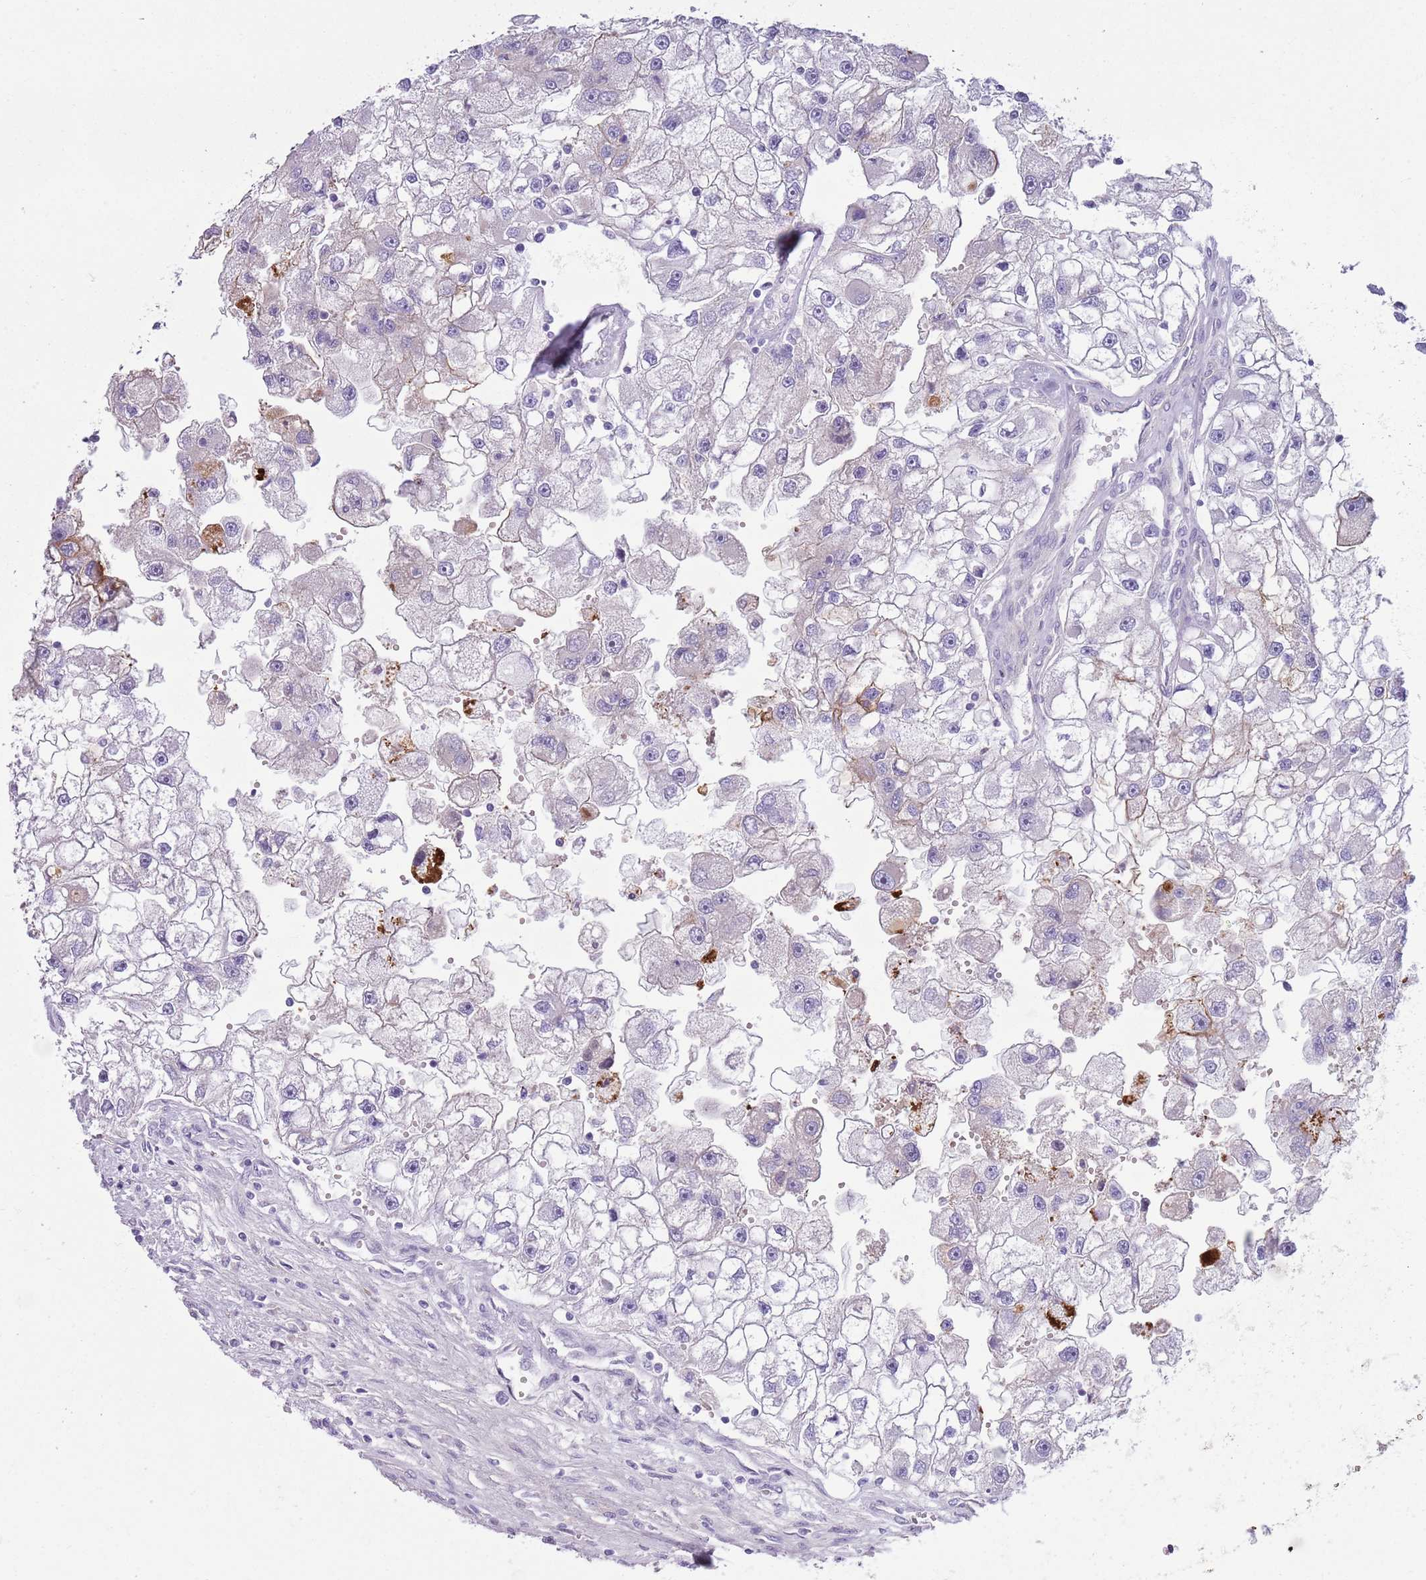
{"staining": {"intensity": "negative", "quantity": "none", "location": "none"}, "tissue": "renal cancer", "cell_type": "Tumor cells", "image_type": "cancer", "snomed": [{"axis": "morphology", "description": "Adenocarcinoma, NOS"}, {"axis": "topography", "description": "Kidney"}], "caption": "The photomicrograph exhibits no staining of tumor cells in renal adenocarcinoma. (DAB (3,3'-diaminobenzidine) immunohistochemistry, high magnification).", "gene": "CFH", "patient": {"sex": "male", "age": 63}}